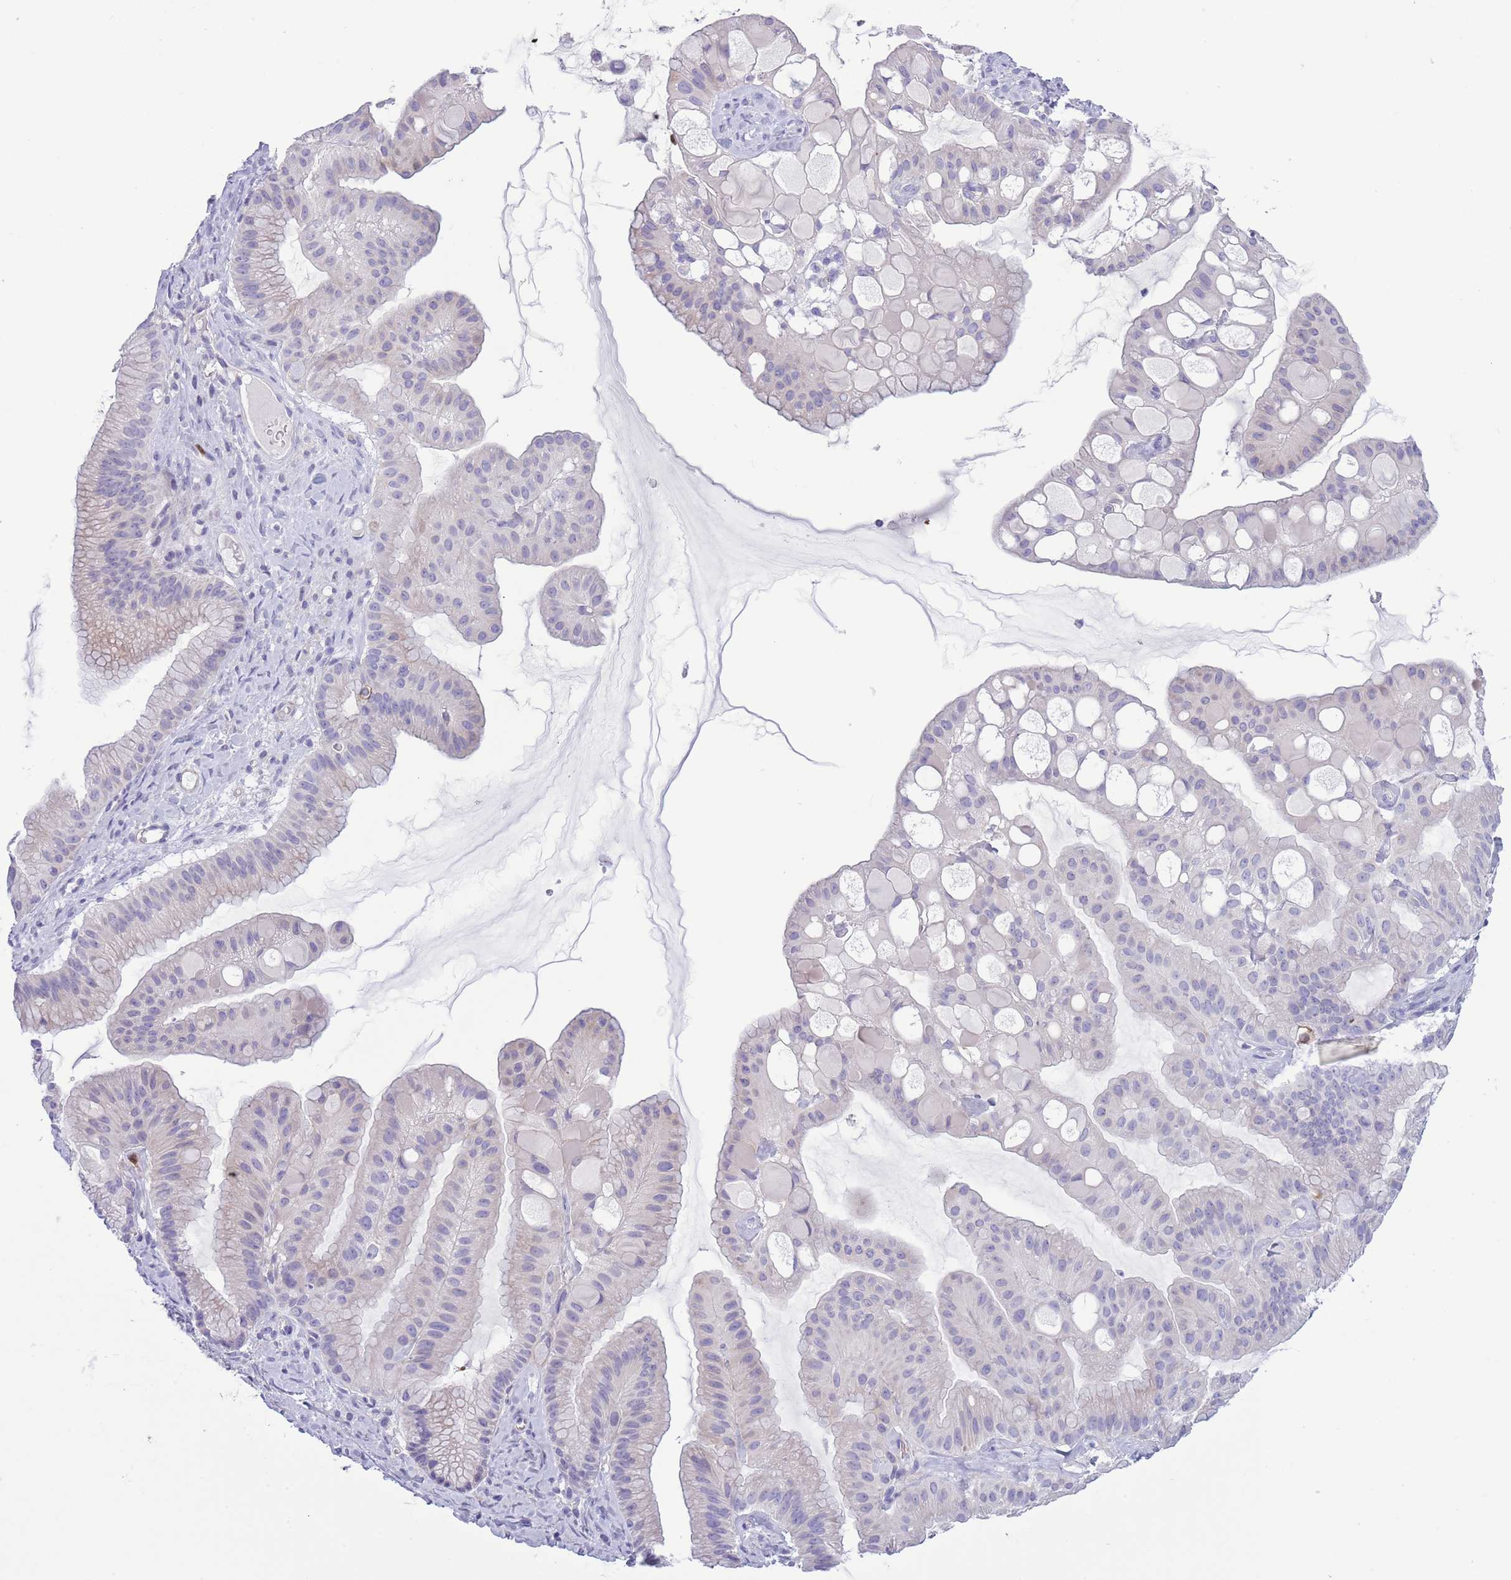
{"staining": {"intensity": "negative", "quantity": "none", "location": "none"}, "tissue": "ovarian cancer", "cell_type": "Tumor cells", "image_type": "cancer", "snomed": [{"axis": "morphology", "description": "Cystadenocarcinoma, mucinous, NOS"}, {"axis": "topography", "description": "Ovary"}], "caption": "Tumor cells are negative for protein expression in human mucinous cystadenocarcinoma (ovarian).", "gene": "OR6M1", "patient": {"sex": "female", "age": 61}}